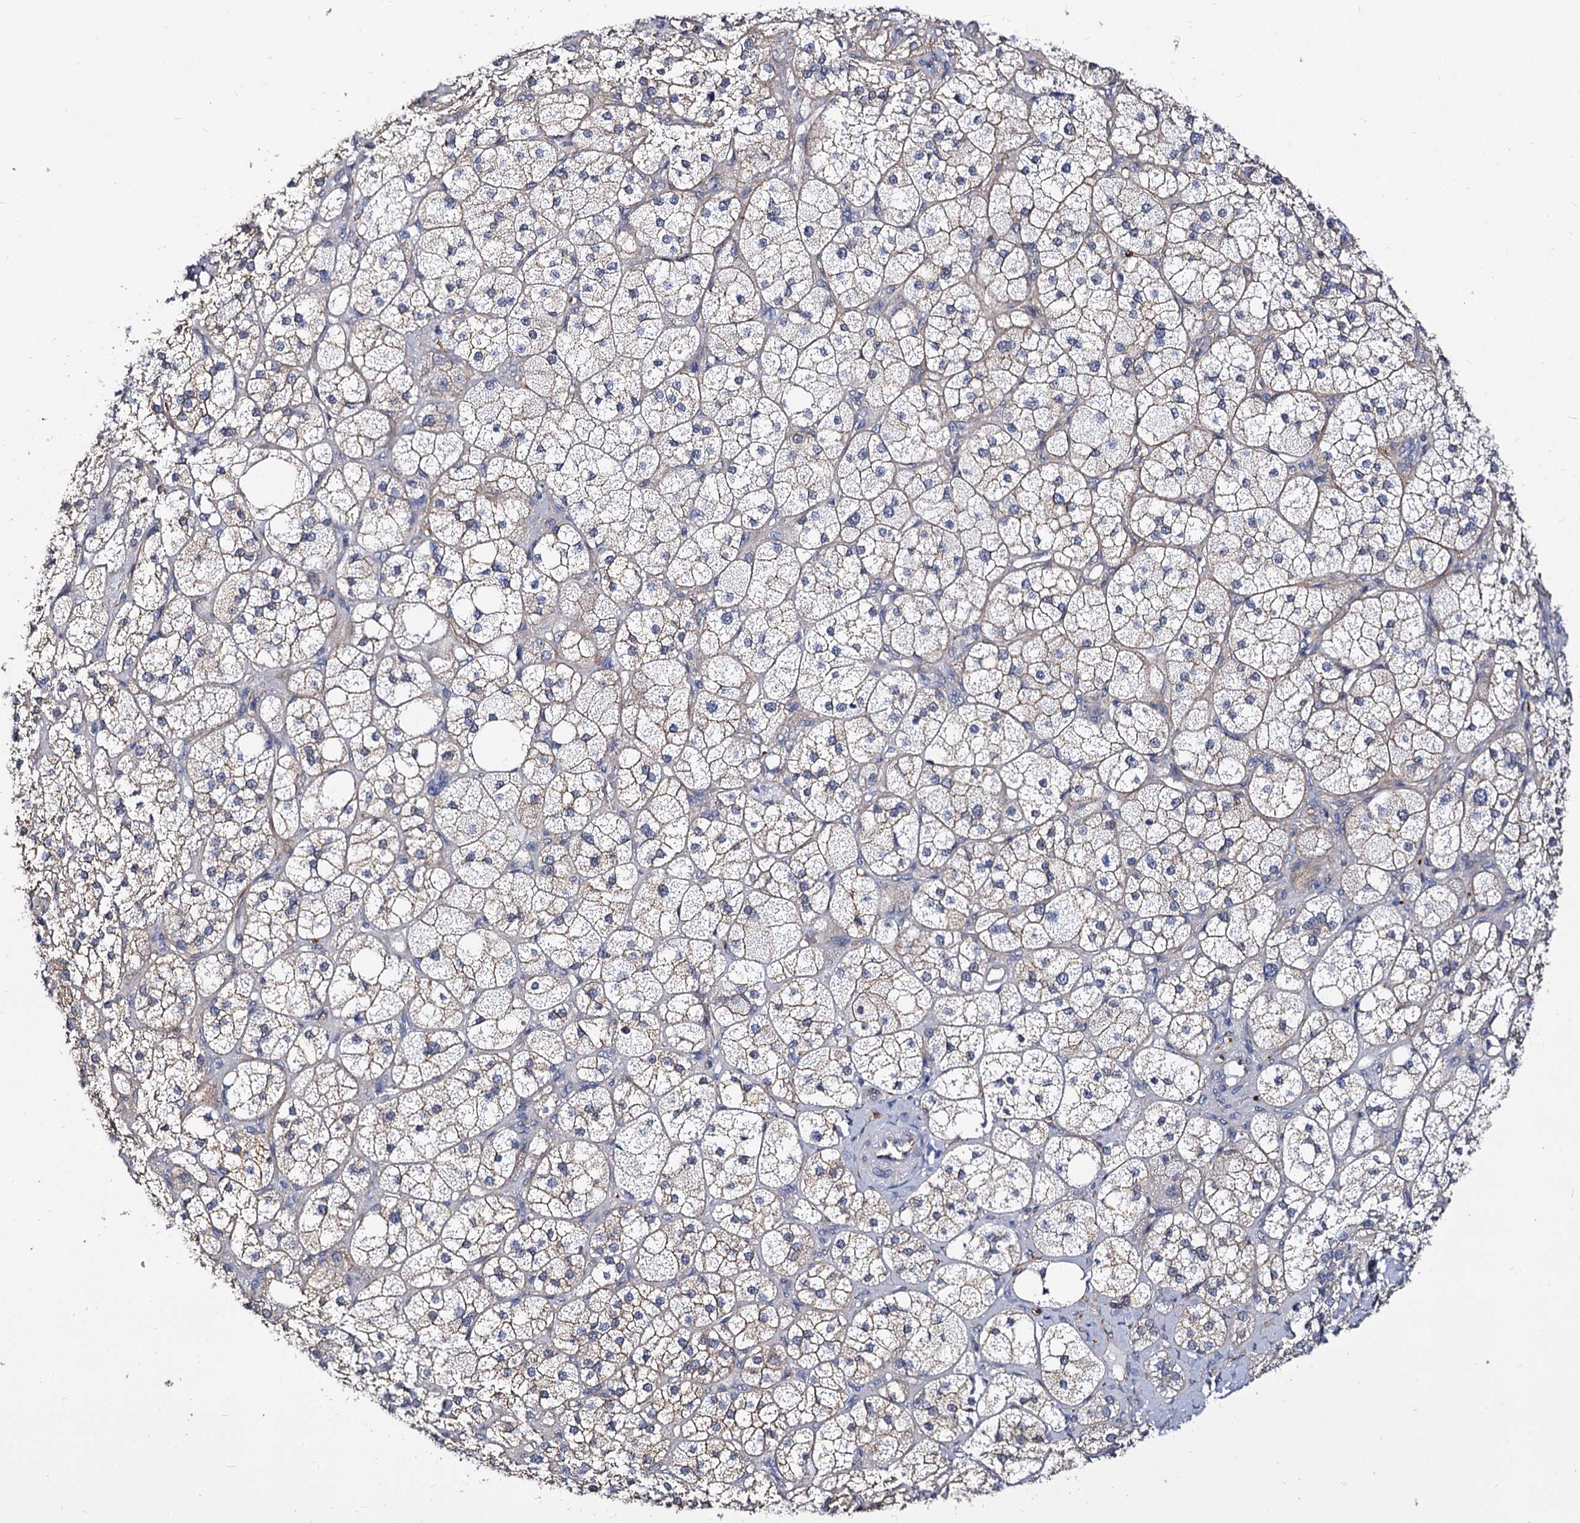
{"staining": {"intensity": "moderate", "quantity": "25%-75%", "location": "cytoplasmic/membranous"}, "tissue": "adrenal gland", "cell_type": "Glandular cells", "image_type": "normal", "snomed": [{"axis": "morphology", "description": "Normal tissue, NOS"}, {"axis": "topography", "description": "Adrenal gland"}], "caption": "Protein expression analysis of unremarkable adrenal gland displays moderate cytoplasmic/membranous expression in approximately 25%-75% of glandular cells.", "gene": "CBFB", "patient": {"sex": "male", "age": 61}}